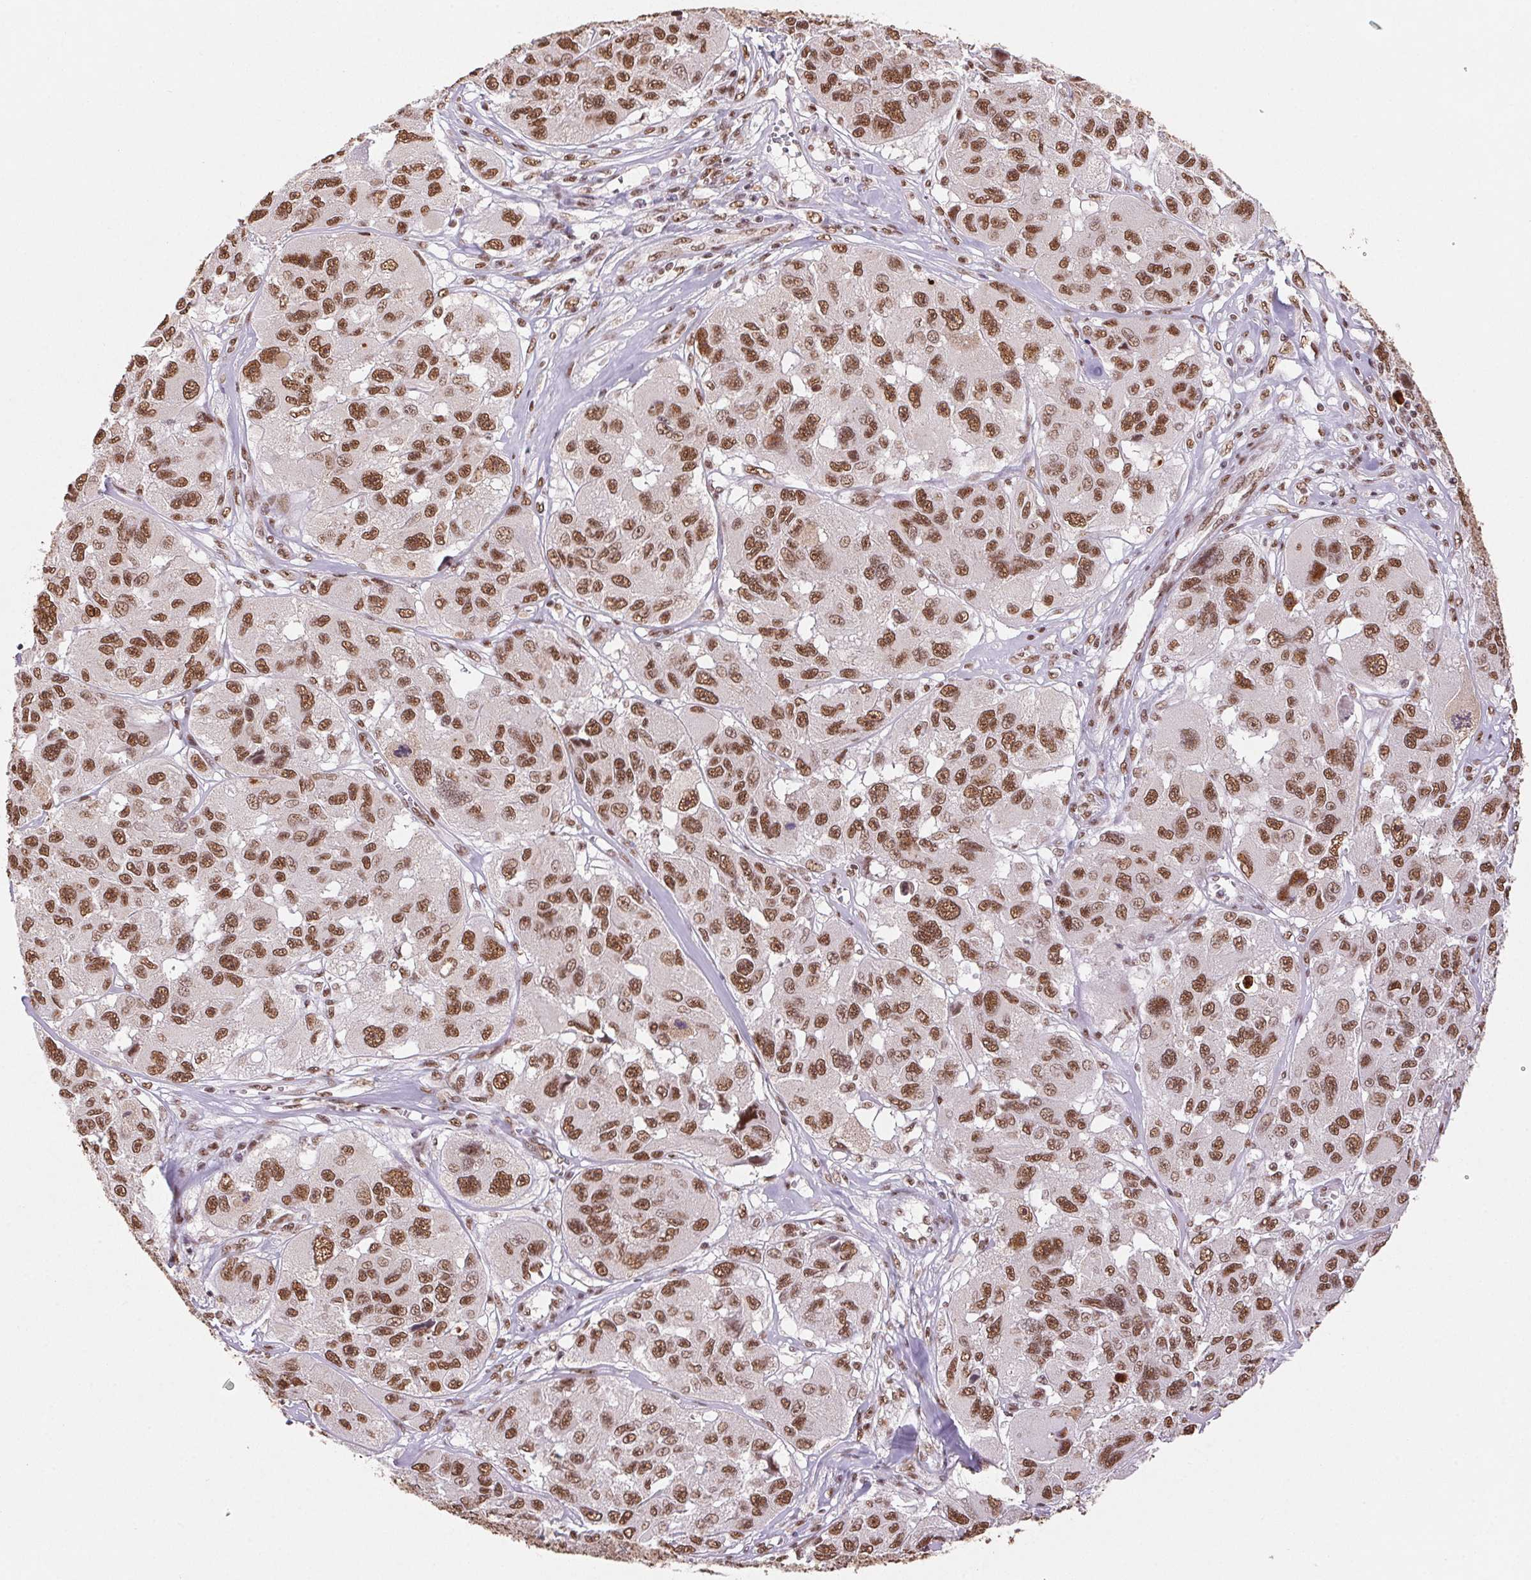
{"staining": {"intensity": "moderate", "quantity": ">75%", "location": "nuclear"}, "tissue": "melanoma", "cell_type": "Tumor cells", "image_type": "cancer", "snomed": [{"axis": "morphology", "description": "Malignant melanoma, NOS"}, {"axis": "topography", "description": "Skin"}], "caption": "A brown stain labels moderate nuclear expression of a protein in melanoma tumor cells.", "gene": "SNRPG", "patient": {"sex": "female", "age": 66}}